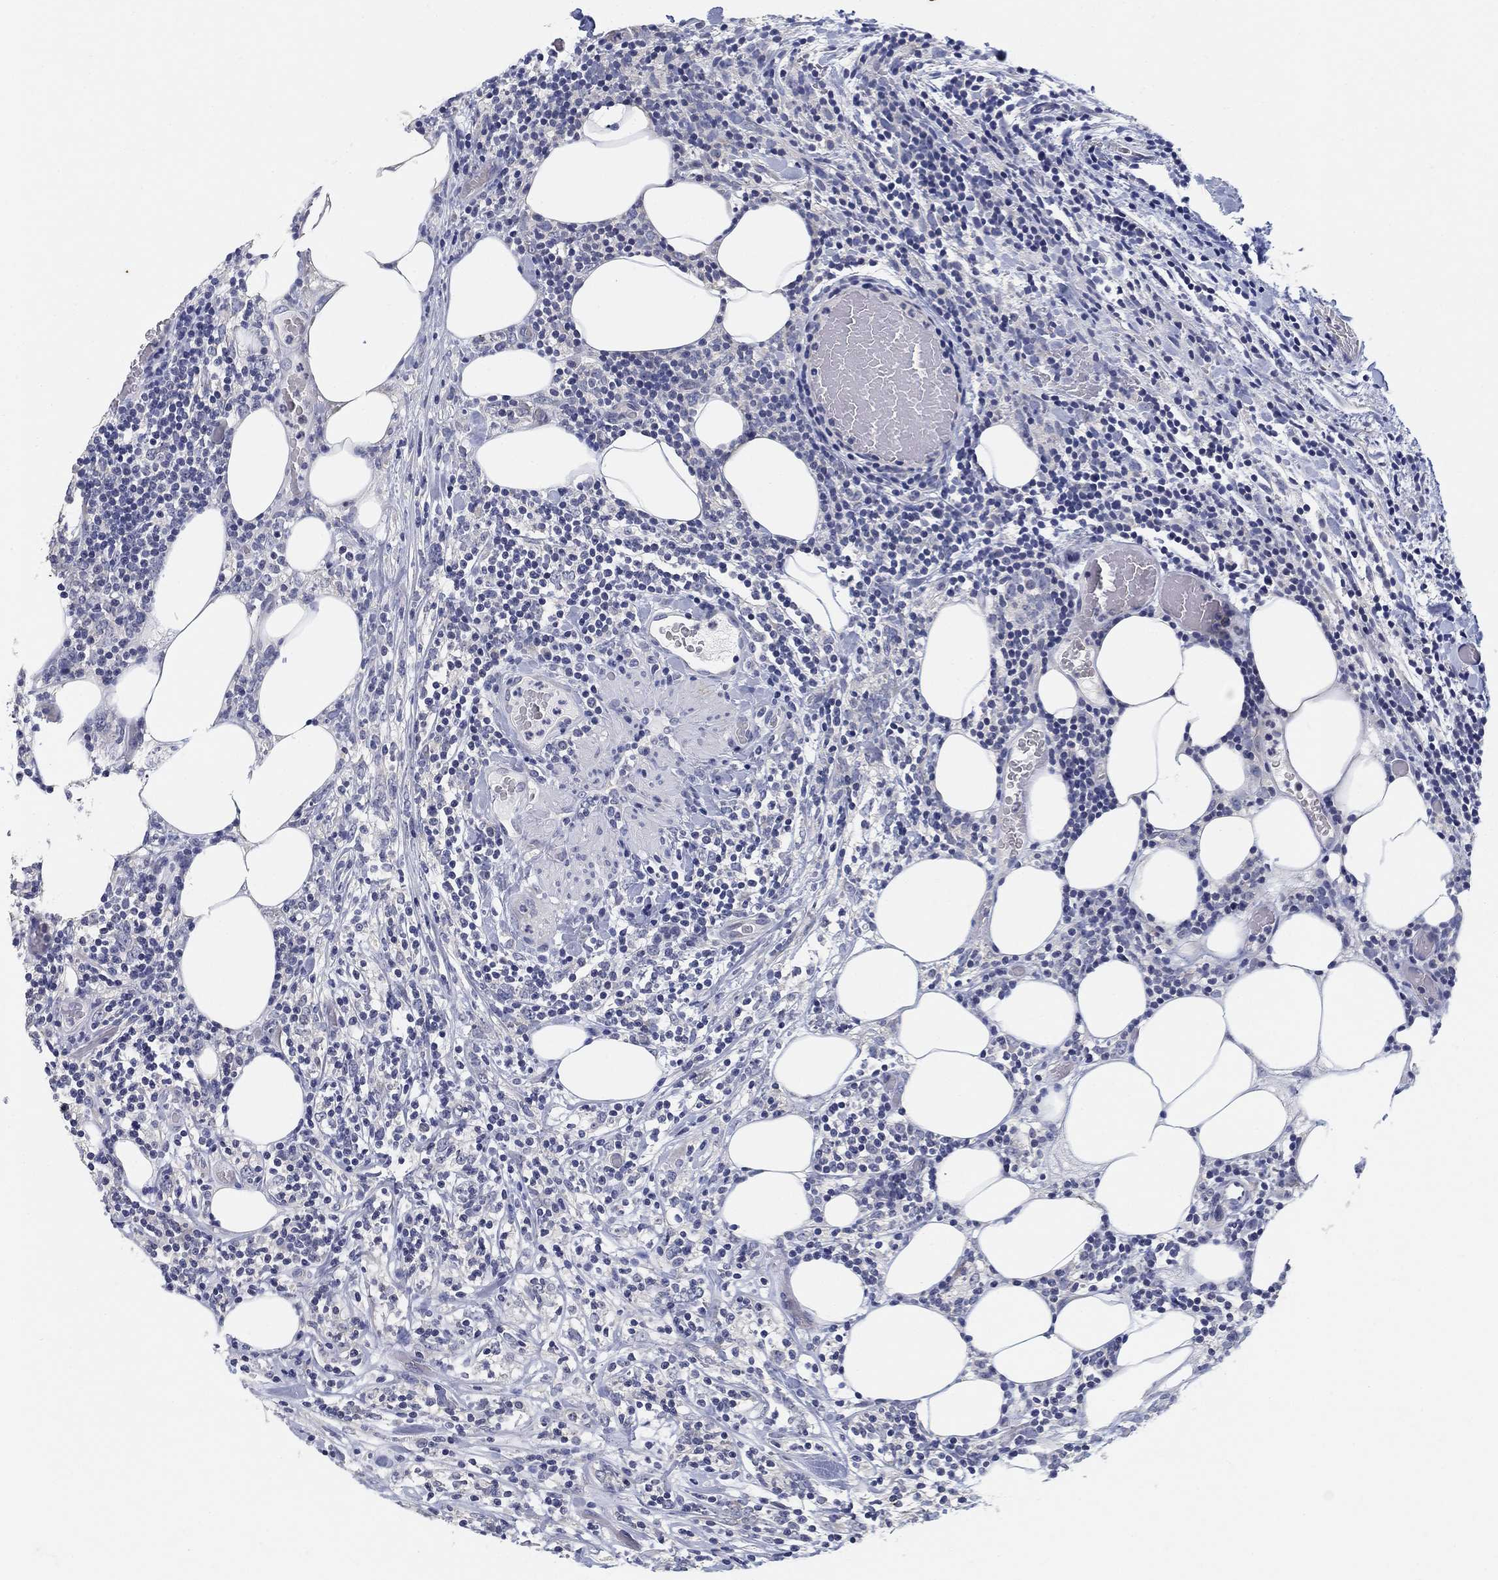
{"staining": {"intensity": "negative", "quantity": "none", "location": "none"}, "tissue": "lymphoma", "cell_type": "Tumor cells", "image_type": "cancer", "snomed": [{"axis": "morphology", "description": "Malignant lymphoma, non-Hodgkin's type, High grade"}, {"axis": "topography", "description": "Lymph node"}], "caption": "An immunohistochemistry micrograph of lymphoma is shown. There is no staining in tumor cells of lymphoma.", "gene": "CLUL1", "patient": {"sex": "female", "age": 84}}